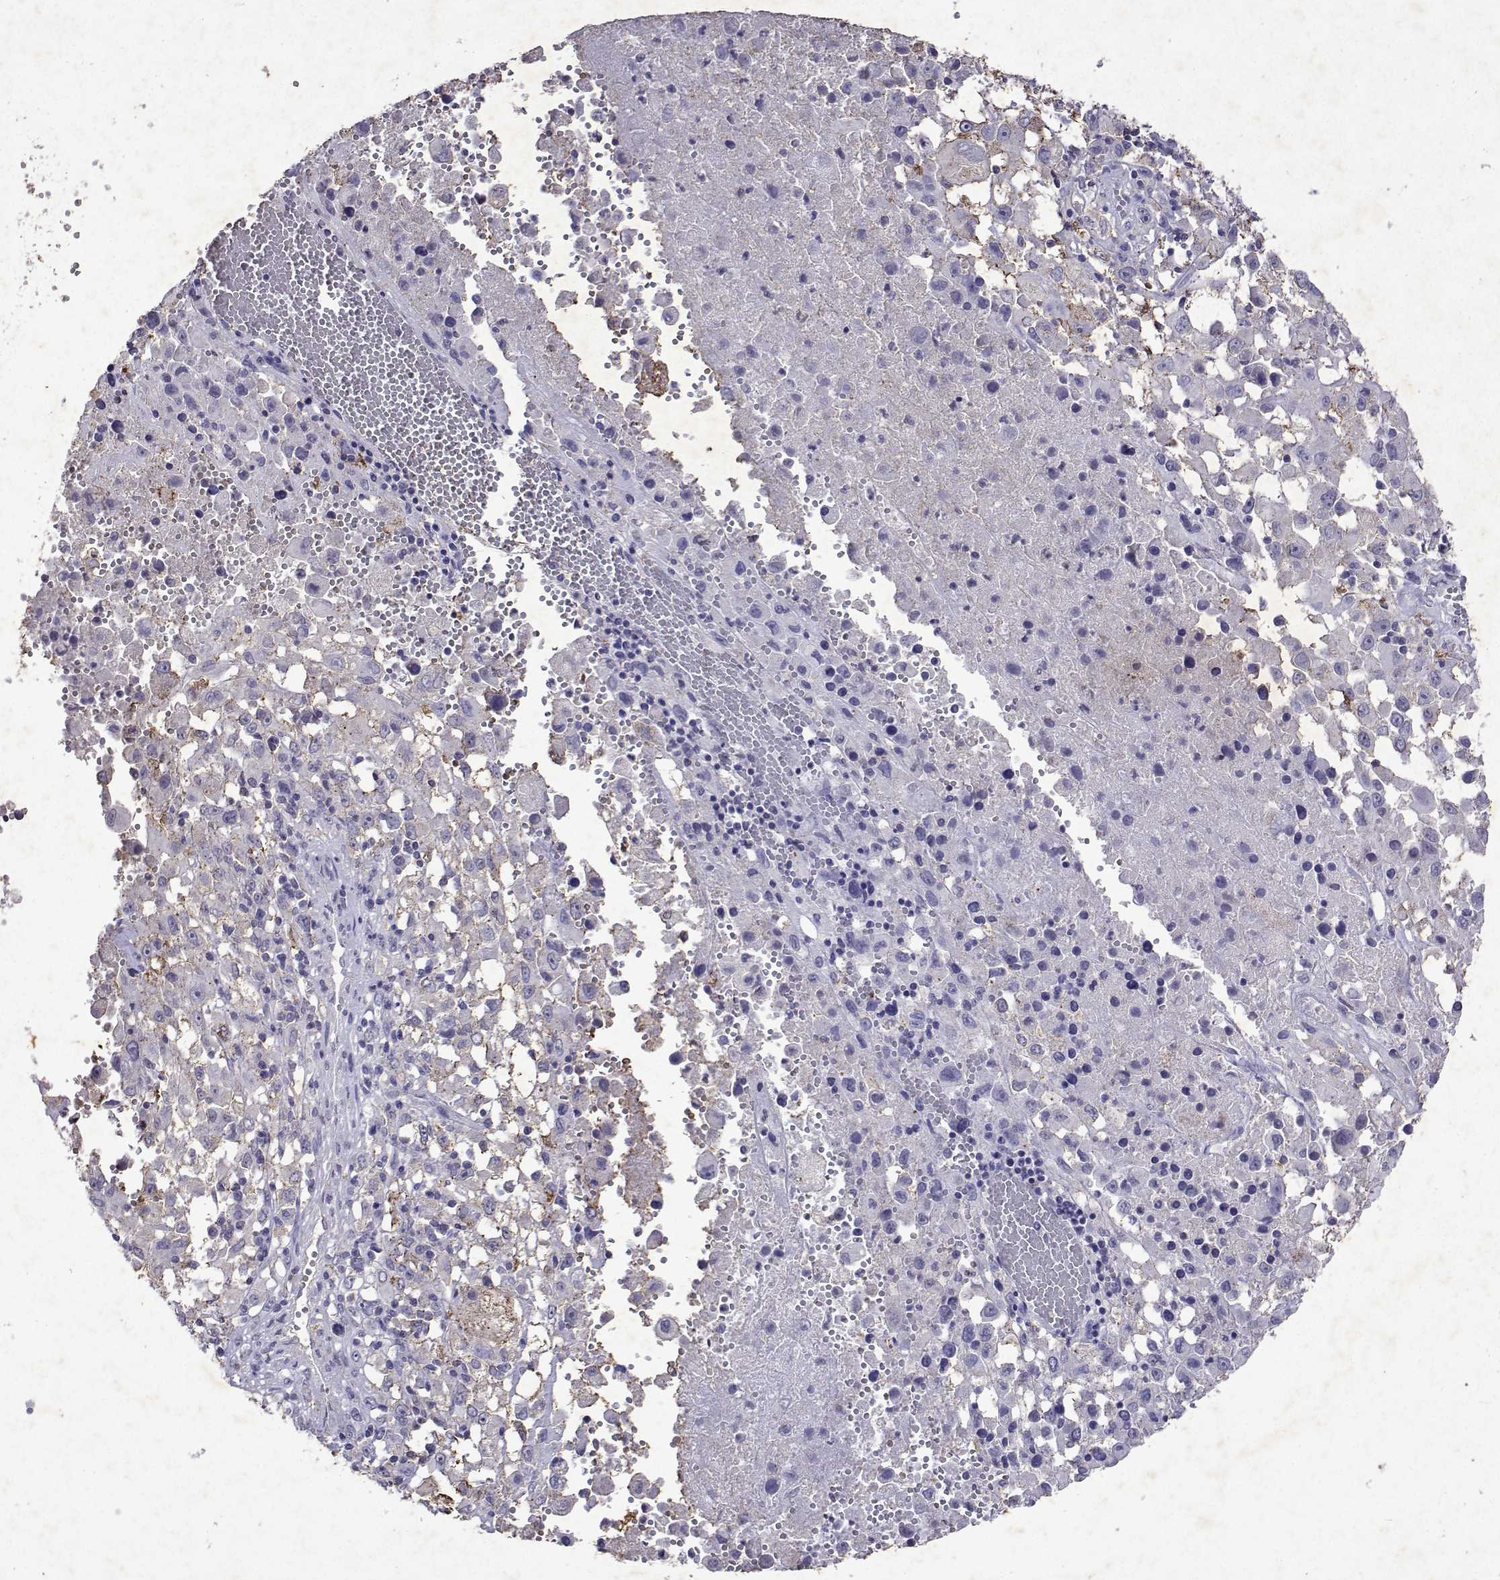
{"staining": {"intensity": "negative", "quantity": "none", "location": "none"}, "tissue": "melanoma", "cell_type": "Tumor cells", "image_type": "cancer", "snomed": [{"axis": "morphology", "description": "Malignant melanoma, Metastatic site"}, {"axis": "topography", "description": "Soft tissue"}], "caption": "Melanoma was stained to show a protein in brown. There is no significant positivity in tumor cells.", "gene": "DUSP28", "patient": {"sex": "male", "age": 50}}